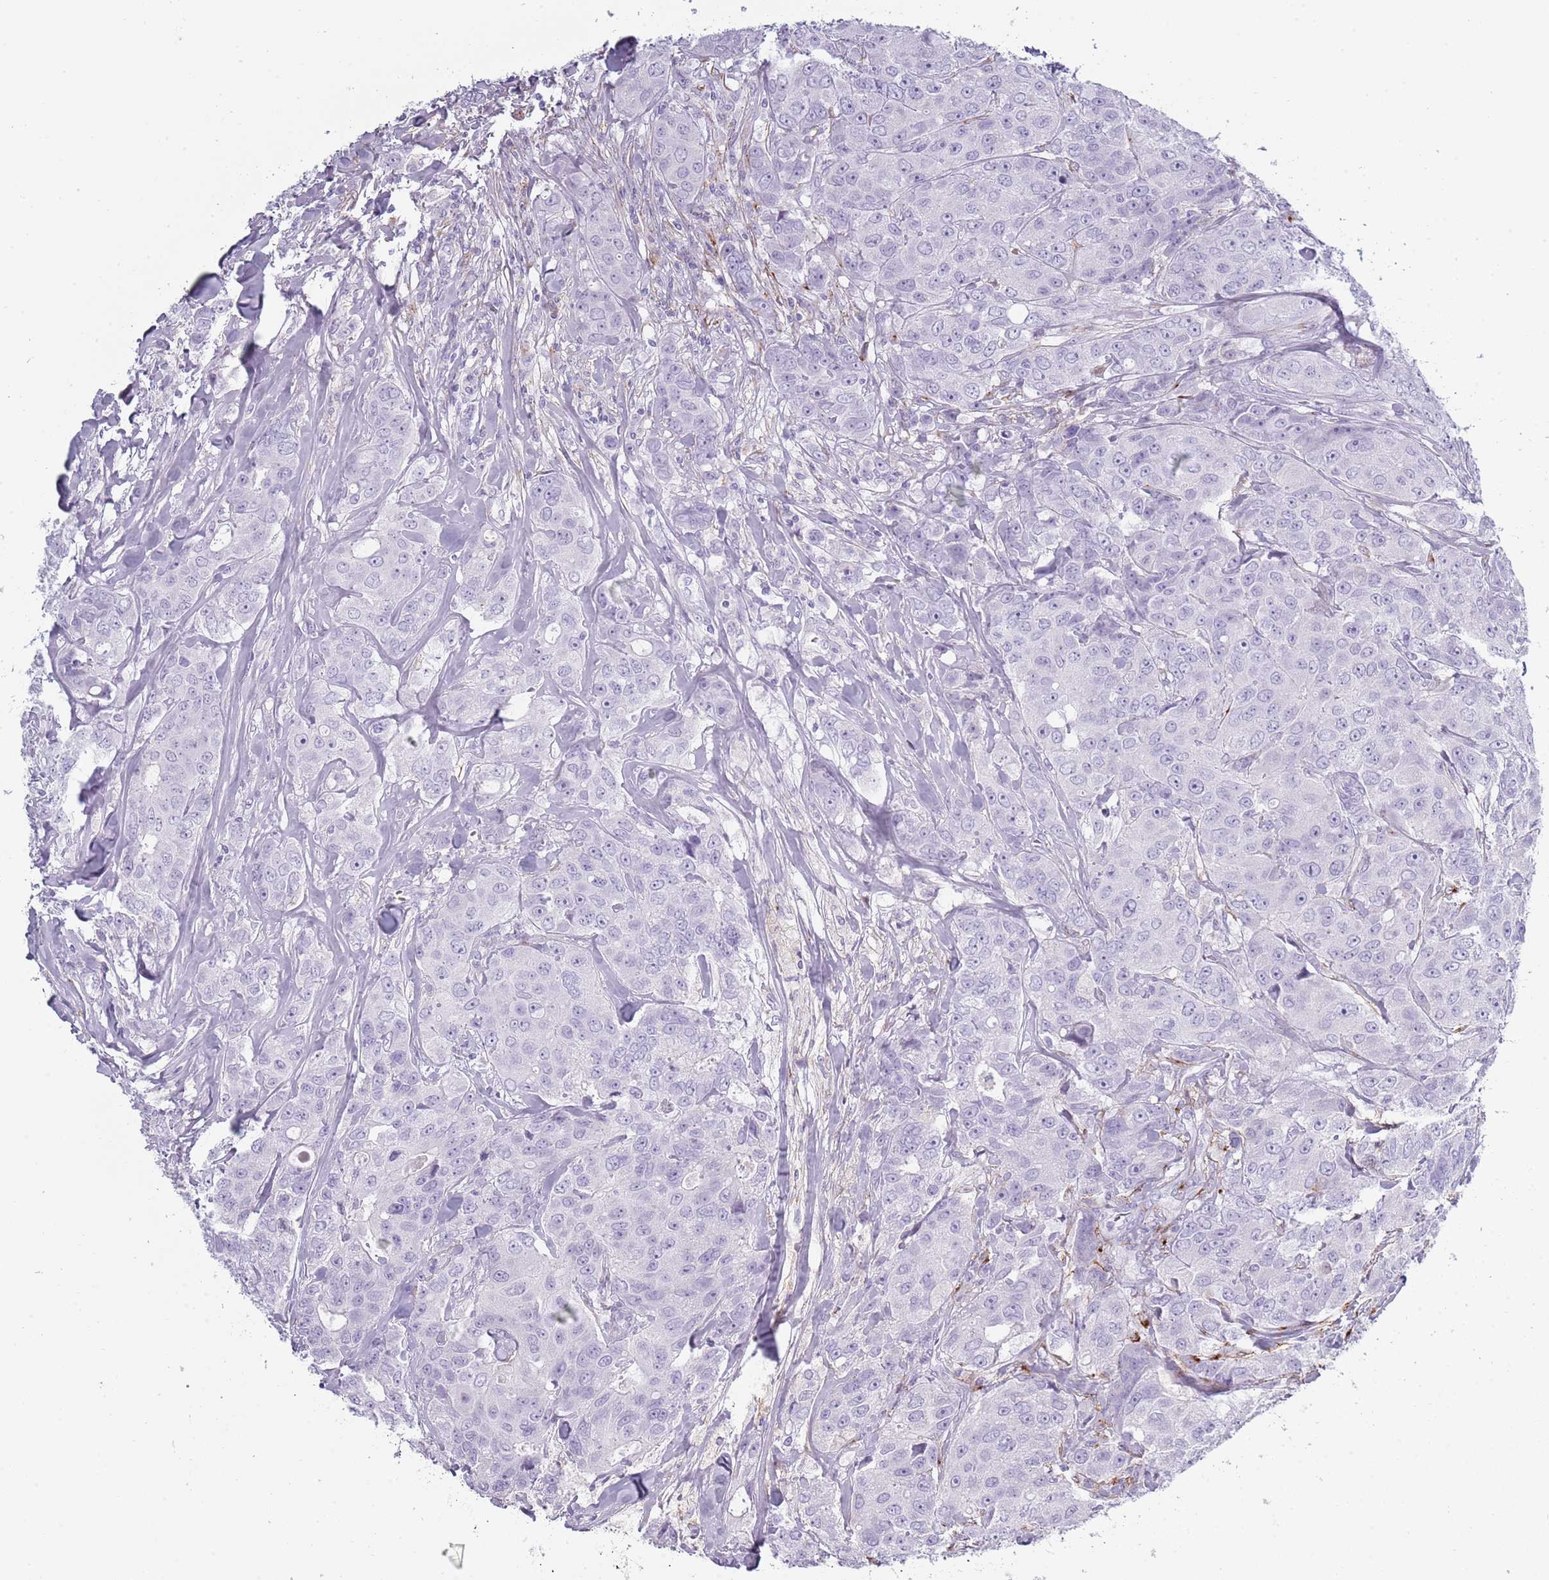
{"staining": {"intensity": "negative", "quantity": "none", "location": "none"}, "tissue": "breast cancer", "cell_type": "Tumor cells", "image_type": "cancer", "snomed": [{"axis": "morphology", "description": "Duct carcinoma"}, {"axis": "topography", "description": "Breast"}], "caption": "DAB (3,3'-diaminobenzidine) immunohistochemical staining of breast cancer (infiltrating ductal carcinoma) demonstrates no significant positivity in tumor cells.", "gene": "COLEC12", "patient": {"sex": "female", "age": 43}}